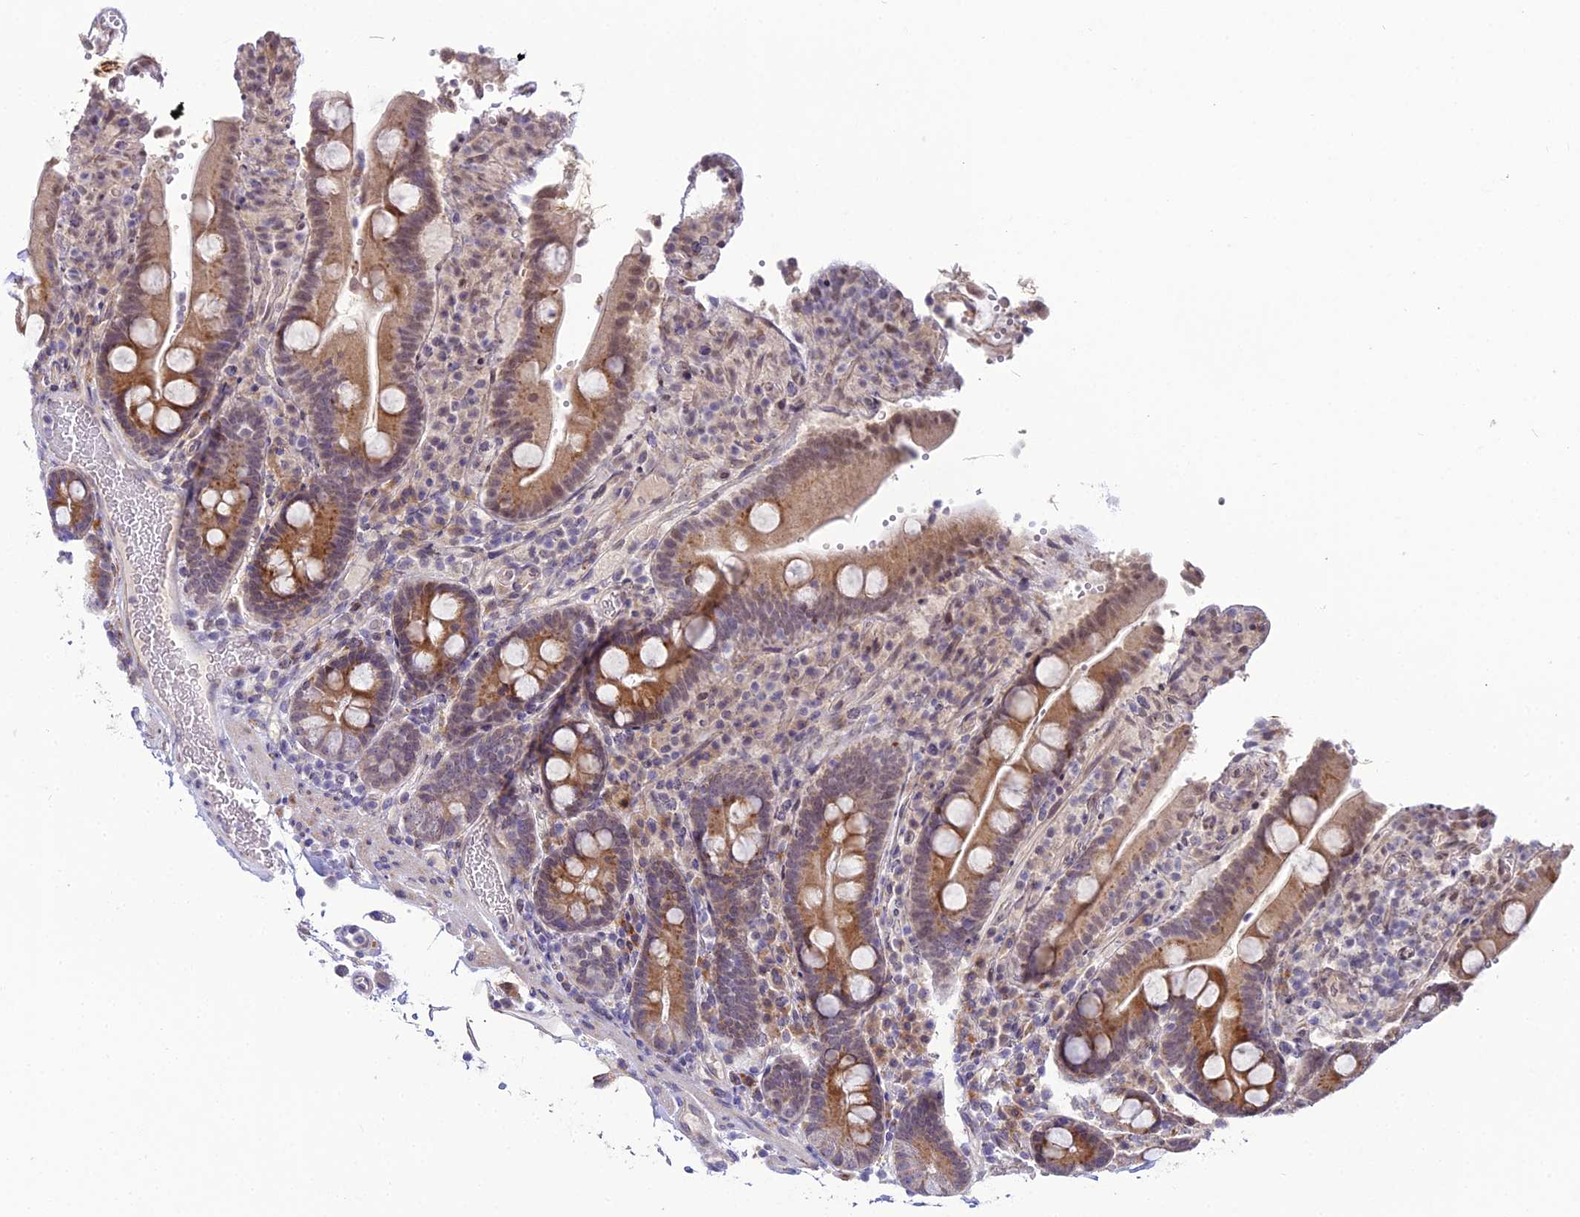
{"staining": {"intensity": "moderate", "quantity": ">75%", "location": "cytoplasmic/membranous"}, "tissue": "duodenum", "cell_type": "Glandular cells", "image_type": "normal", "snomed": [{"axis": "morphology", "description": "Normal tissue, NOS"}, {"axis": "topography", "description": "Small intestine, NOS"}], "caption": "Duodenum stained with DAB (3,3'-diaminobenzidine) immunohistochemistry exhibits medium levels of moderate cytoplasmic/membranous positivity in approximately >75% of glandular cells.", "gene": "TROAP", "patient": {"sex": "female", "age": 71}}